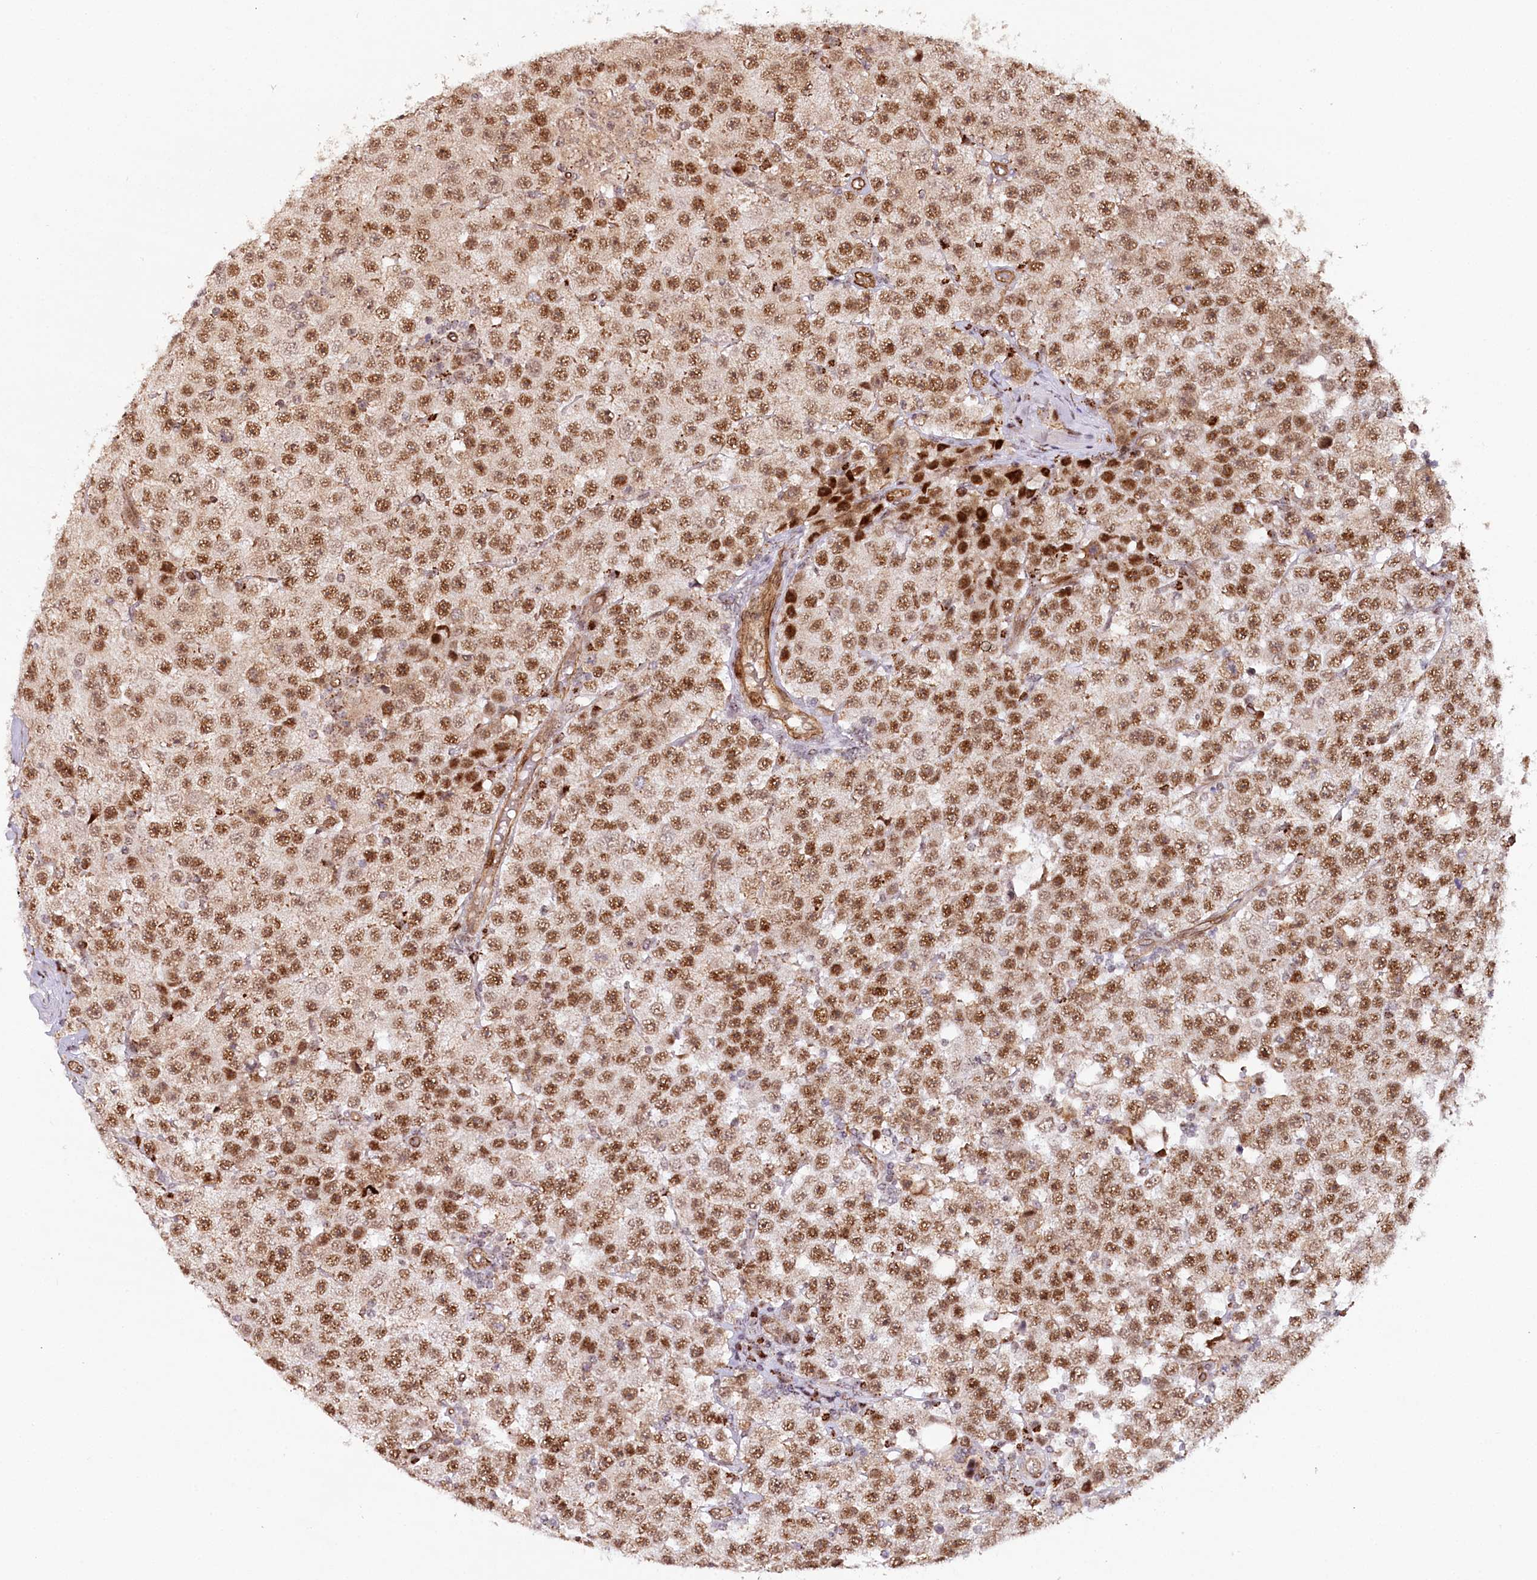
{"staining": {"intensity": "moderate", "quantity": ">75%", "location": "nuclear"}, "tissue": "testis cancer", "cell_type": "Tumor cells", "image_type": "cancer", "snomed": [{"axis": "morphology", "description": "Seminoma, NOS"}, {"axis": "topography", "description": "Testis"}], "caption": "High-power microscopy captured an IHC histopathology image of testis cancer (seminoma), revealing moderate nuclear staining in approximately >75% of tumor cells. The protein of interest is shown in brown color, while the nuclei are stained blue.", "gene": "COPG1", "patient": {"sex": "male", "age": 28}}